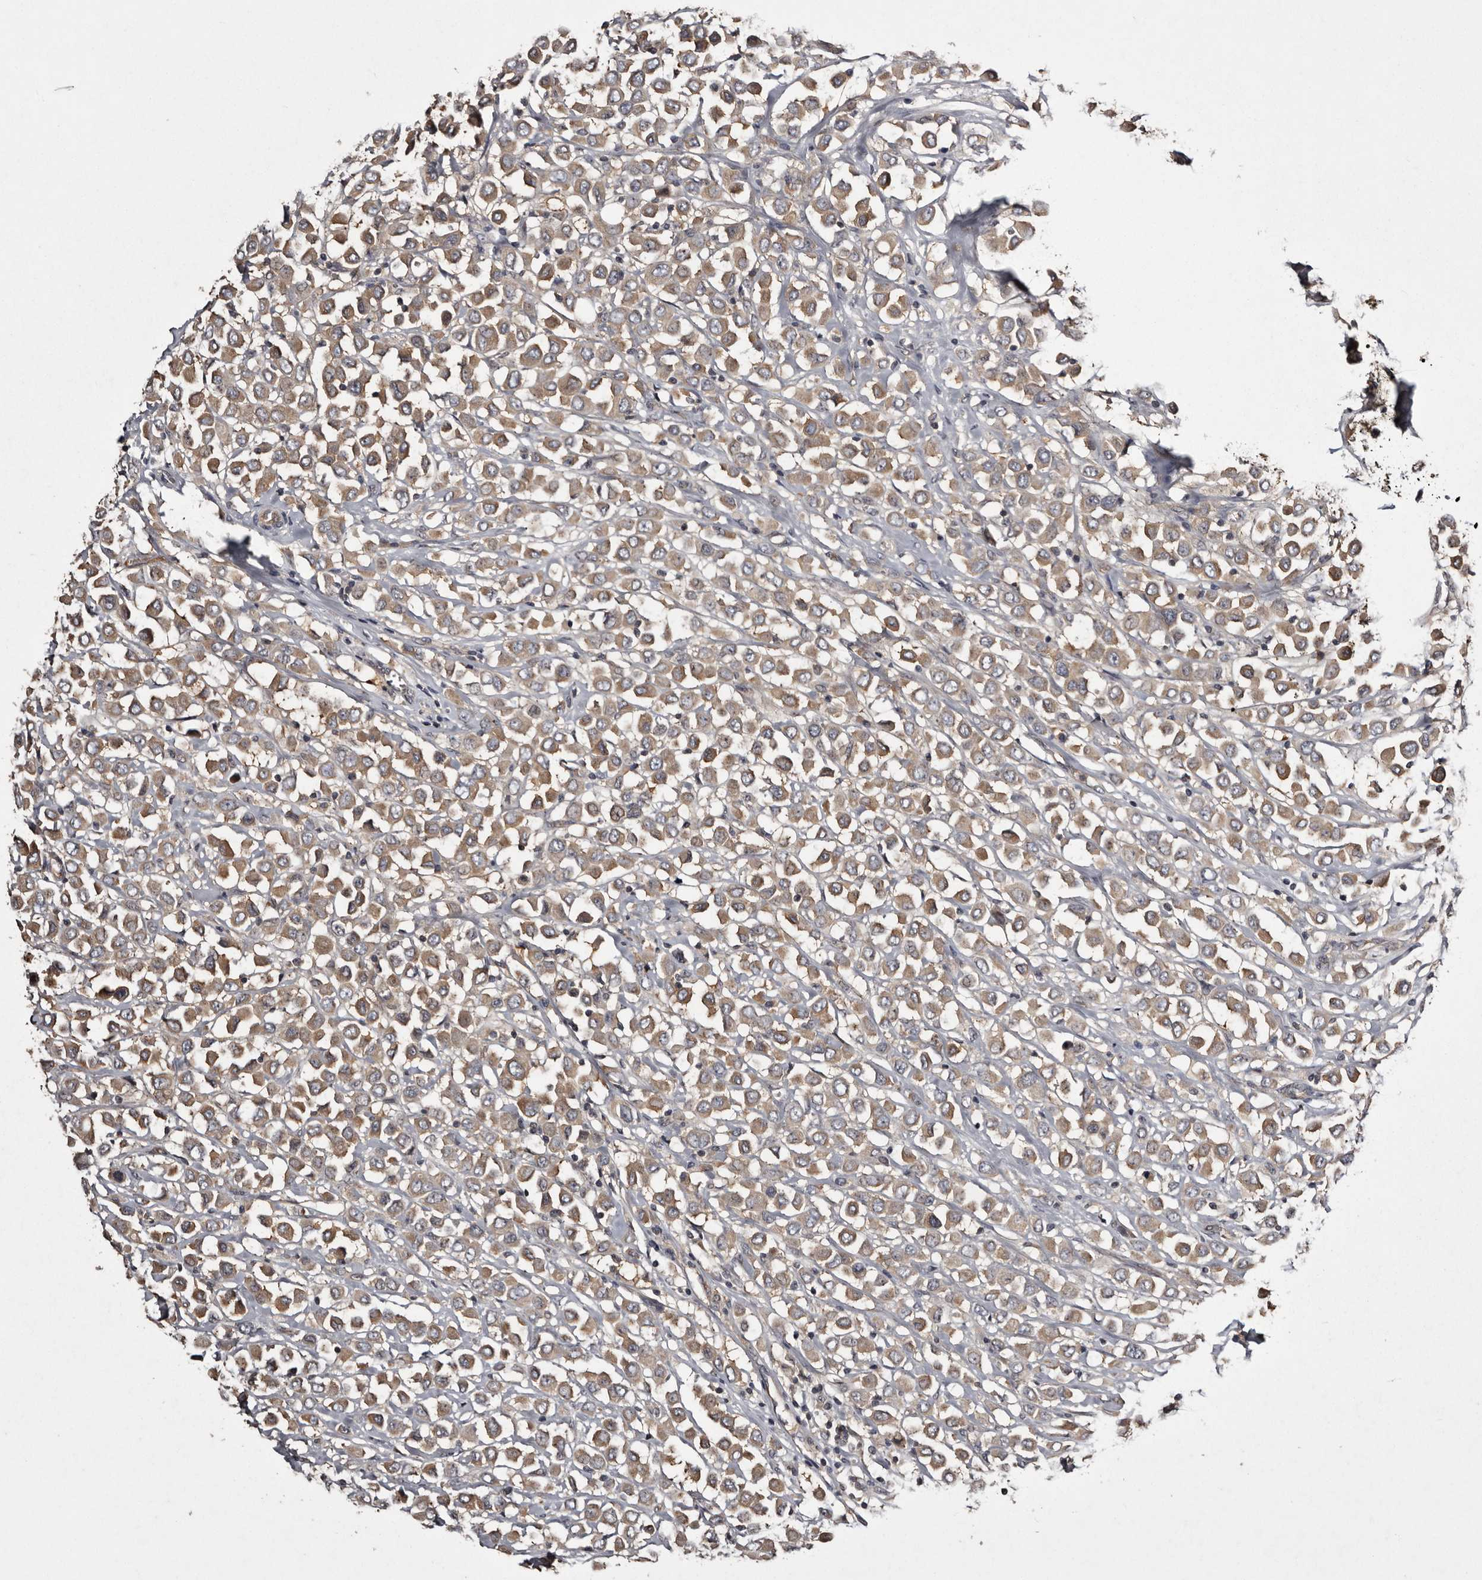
{"staining": {"intensity": "moderate", "quantity": ">75%", "location": "cytoplasmic/membranous"}, "tissue": "breast cancer", "cell_type": "Tumor cells", "image_type": "cancer", "snomed": [{"axis": "morphology", "description": "Duct carcinoma"}, {"axis": "topography", "description": "Breast"}], "caption": "Immunohistochemistry histopathology image of breast cancer (infiltrating ductal carcinoma) stained for a protein (brown), which exhibits medium levels of moderate cytoplasmic/membranous positivity in approximately >75% of tumor cells.", "gene": "DARS1", "patient": {"sex": "female", "age": 61}}